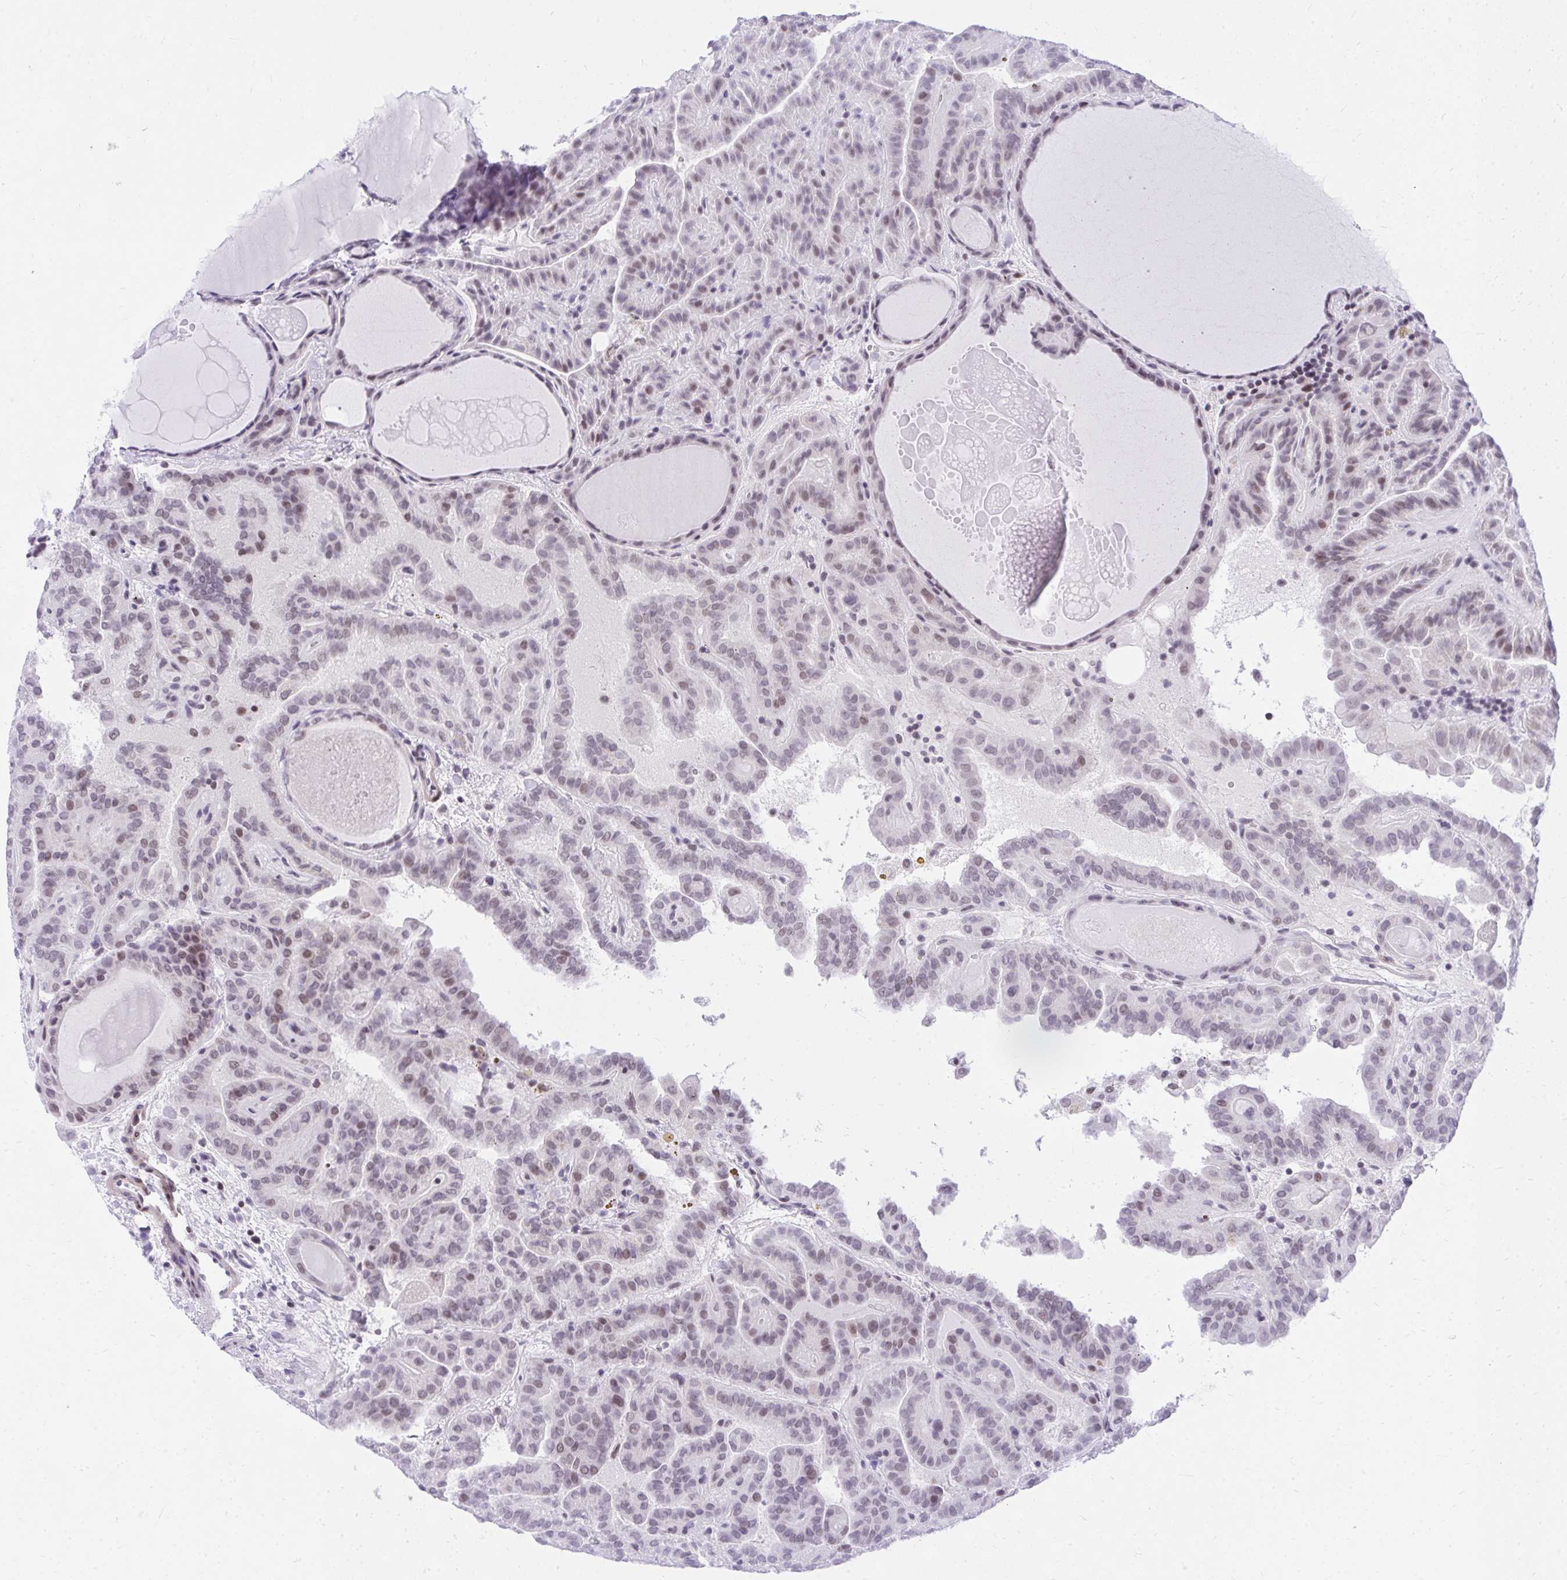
{"staining": {"intensity": "moderate", "quantity": "<25%", "location": "nuclear"}, "tissue": "thyroid cancer", "cell_type": "Tumor cells", "image_type": "cancer", "snomed": [{"axis": "morphology", "description": "Papillary adenocarcinoma, NOS"}, {"axis": "topography", "description": "Thyroid gland"}], "caption": "Protein expression analysis of thyroid cancer (papillary adenocarcinoma) shows moderate nuclear staining in about <25% of tumor cells.", "gene": "KCNN4", "patient": {"sex": "female", "age": 46}}